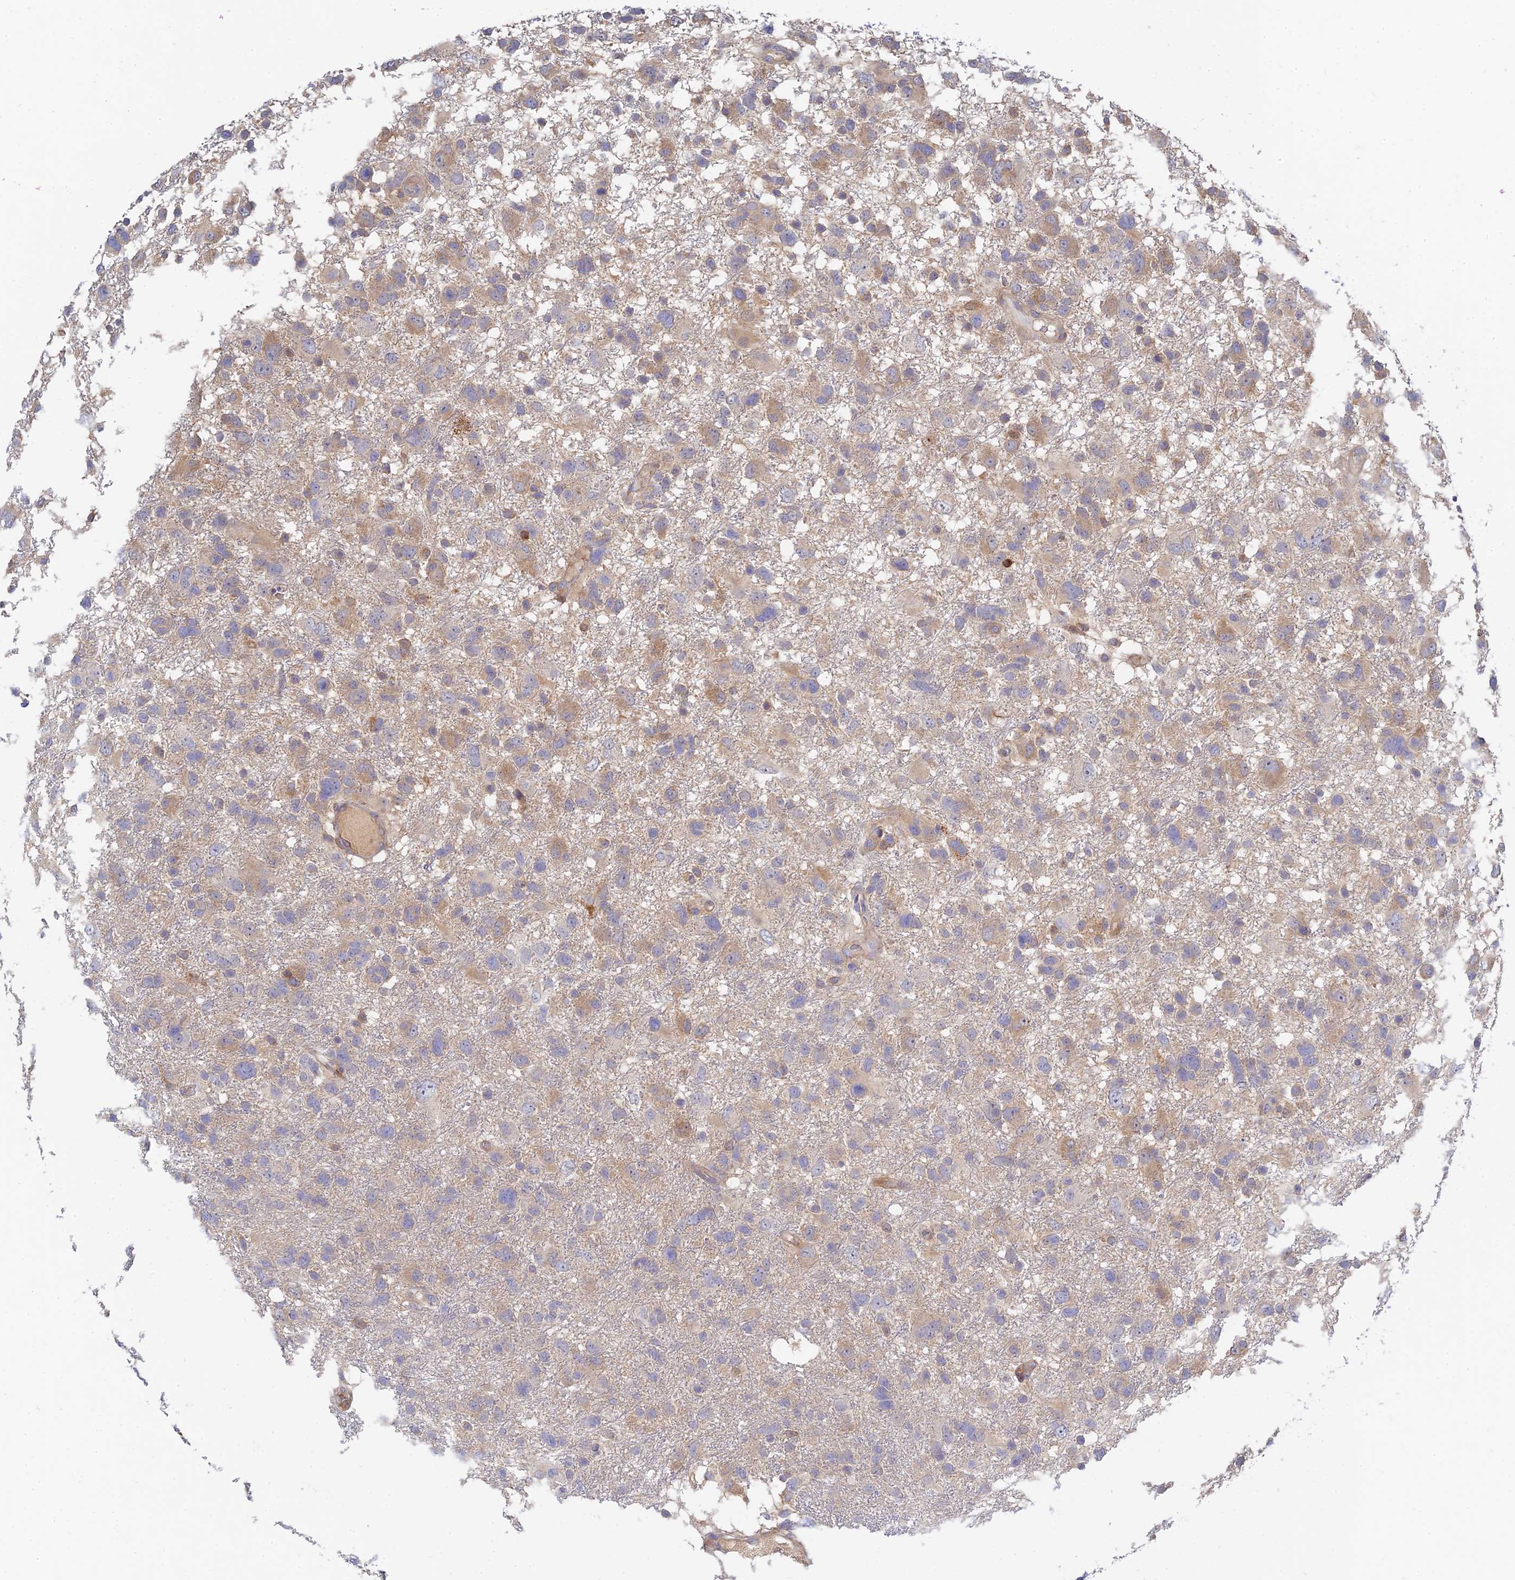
{"staining": {"intensity": "weak", "quantity": "25%-75%", "location": "cytoplasmic/membranous"}, "tissue": "glioma", "cell_type": "Tumor cells", "image_type": "cancer", "snomed": [{"axis": "morphology", "description": "Glioma, malignant, High grade"}, {"axis": "topography", "description": "Brain"}], "caption": "The photomicrograph shows a brown stain indicating the presence of a protein in the cytoplasmic/membranous of tumor cells in malignant high-grade glioma.", "gene": "SPATA5L1", "patient": {"sex": "male", "age": 61}}